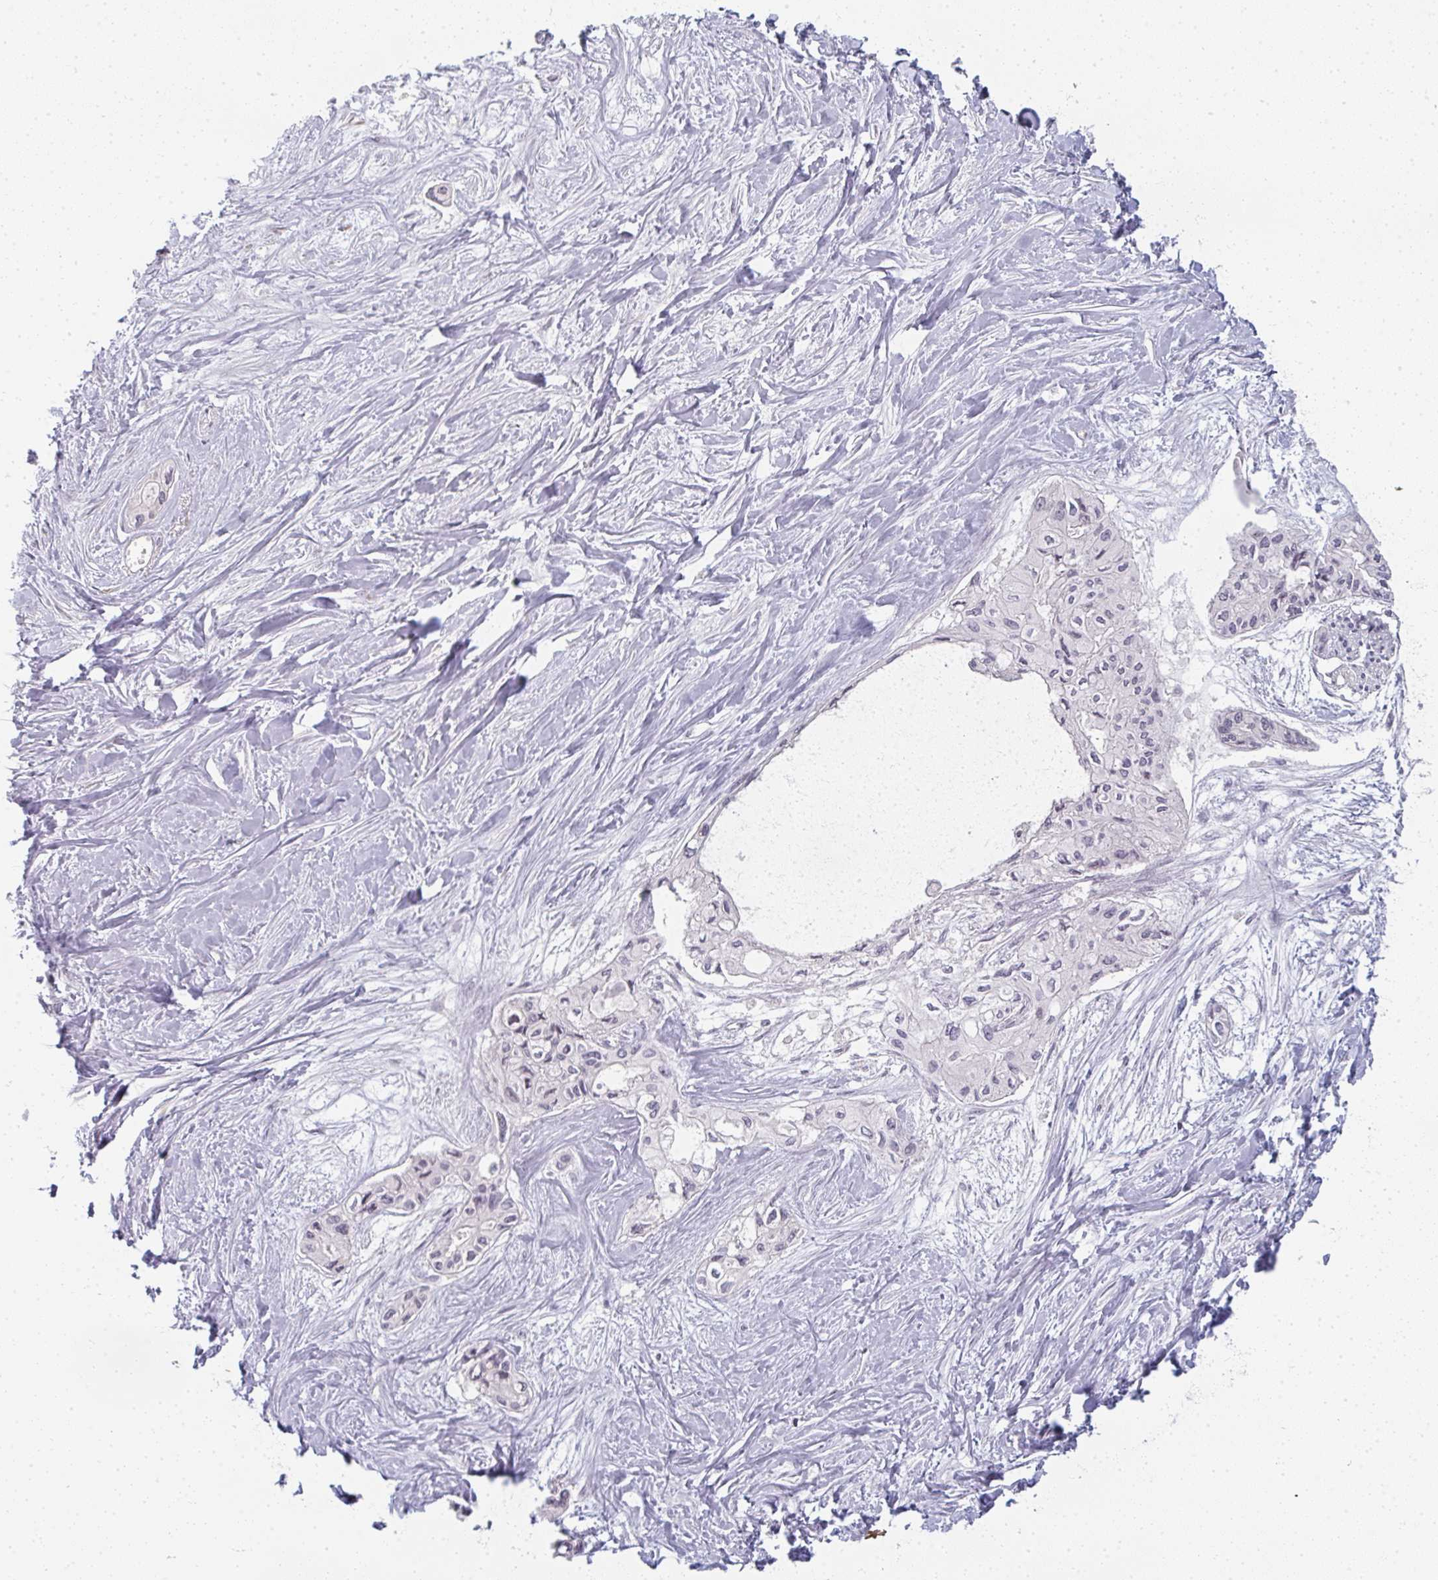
{"staining": {"intensity": "negative", "quantity": "none", "location": "none"}, "tissue": "pancreatic cancer", "cell_type": "Tumor cells", "image_type": "cancer", "snomed": [{"axis": "morphology", "description": "Adenocarcinoma, NOS"}, {"axis": "topography", "description": "Pancreas"}], "caption": "This is a micrograph of immunohistochemistry staining of pancreatic cancer (adenocarcinoma), which shows no staining in tumor cells.", "gene": "RBBP6", "patient": {"sex": "female", "age": 50}}